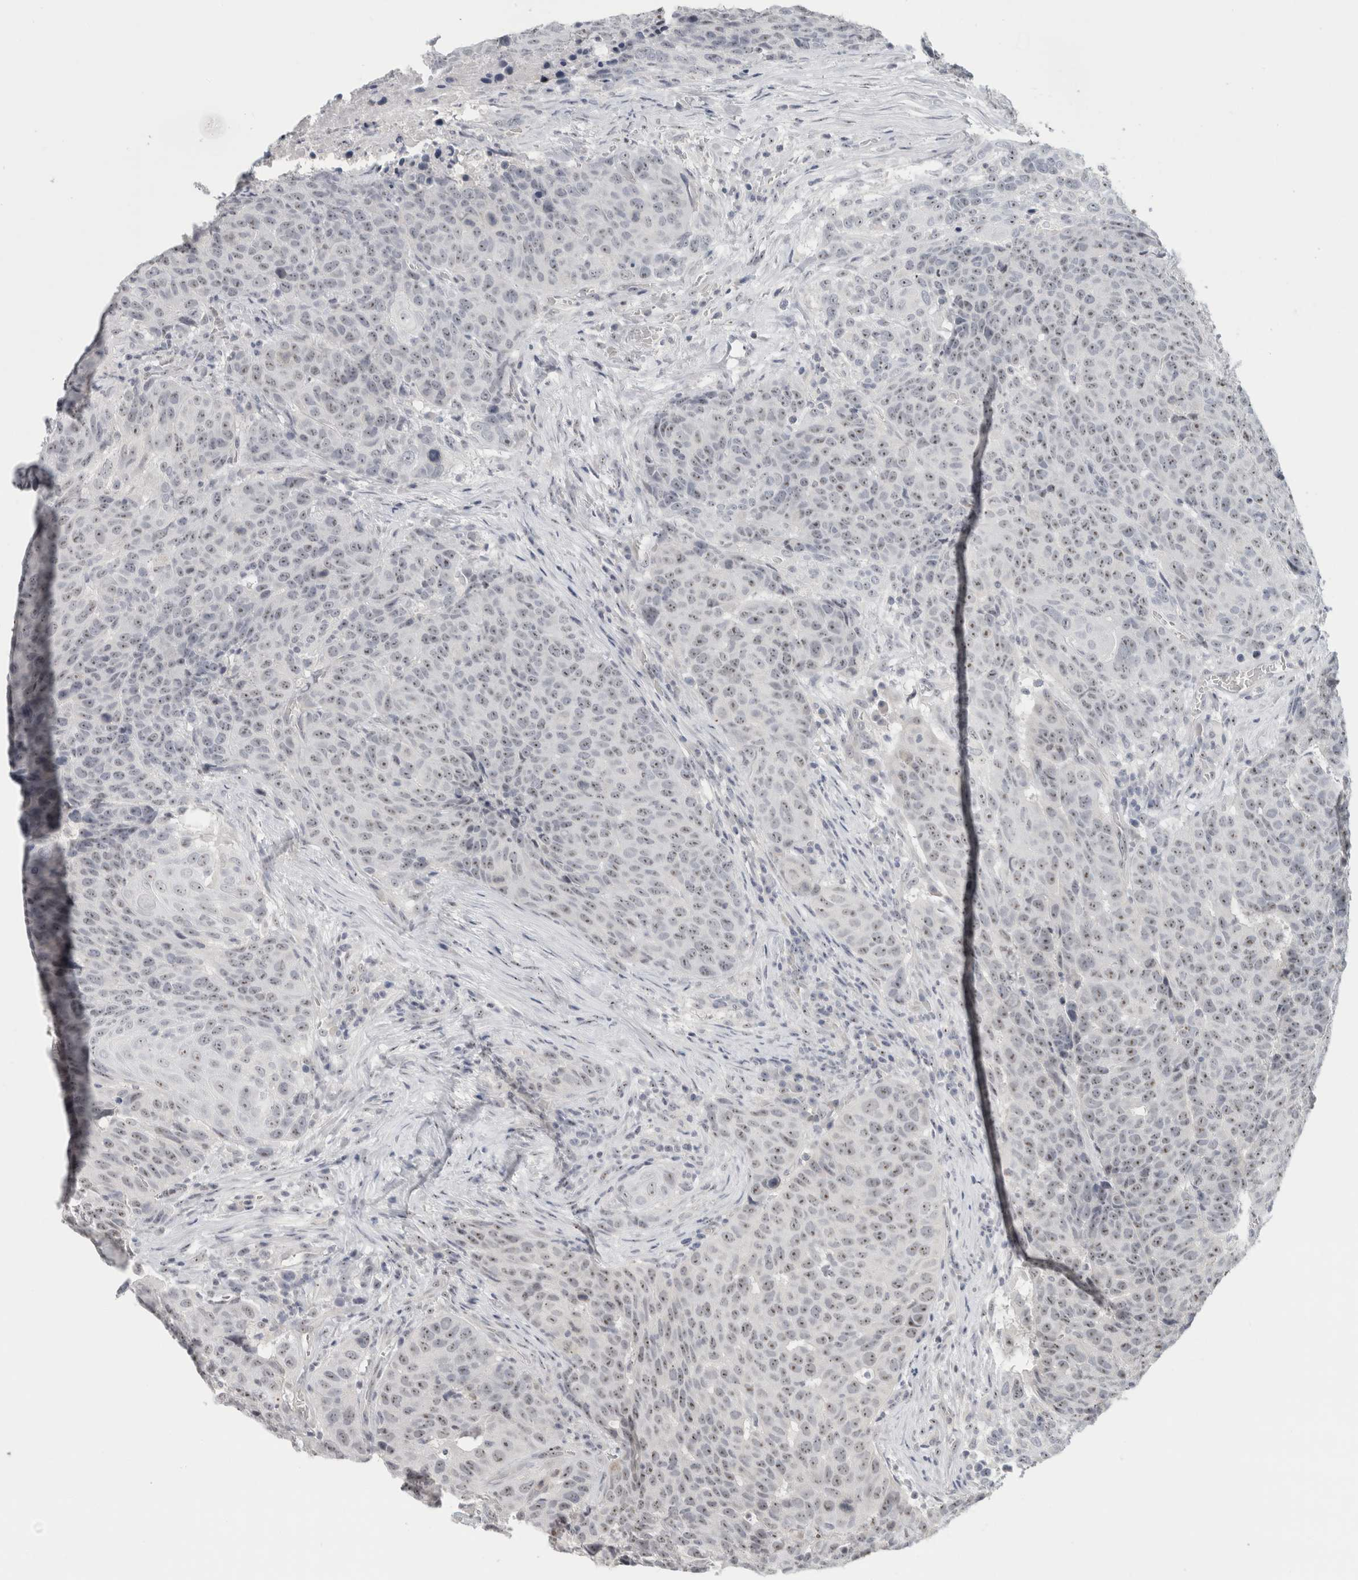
{"staining": {"intensity": "weak", "quantity": "<25%", "location": "nuclear"}, "tissue": "head and neck cancer", "cell_type": "Tumor cells", "image_type": "cancer", "snomed": [{"axis": "morphology", "description": "Squamous cell carcinoma, NOS"}, {"axis": "topography", "description": "Head-Neck"}], "caption": "This histopathology image is of squamous cell carcinoma (head and neck) stained with immunohistochemistry to label a protein in brown with the nuclei are counter-stained blue. There is no staining in tumor cells.", "gene": "FMR1NB", "patient": {"sex": "male", "age": 66}}